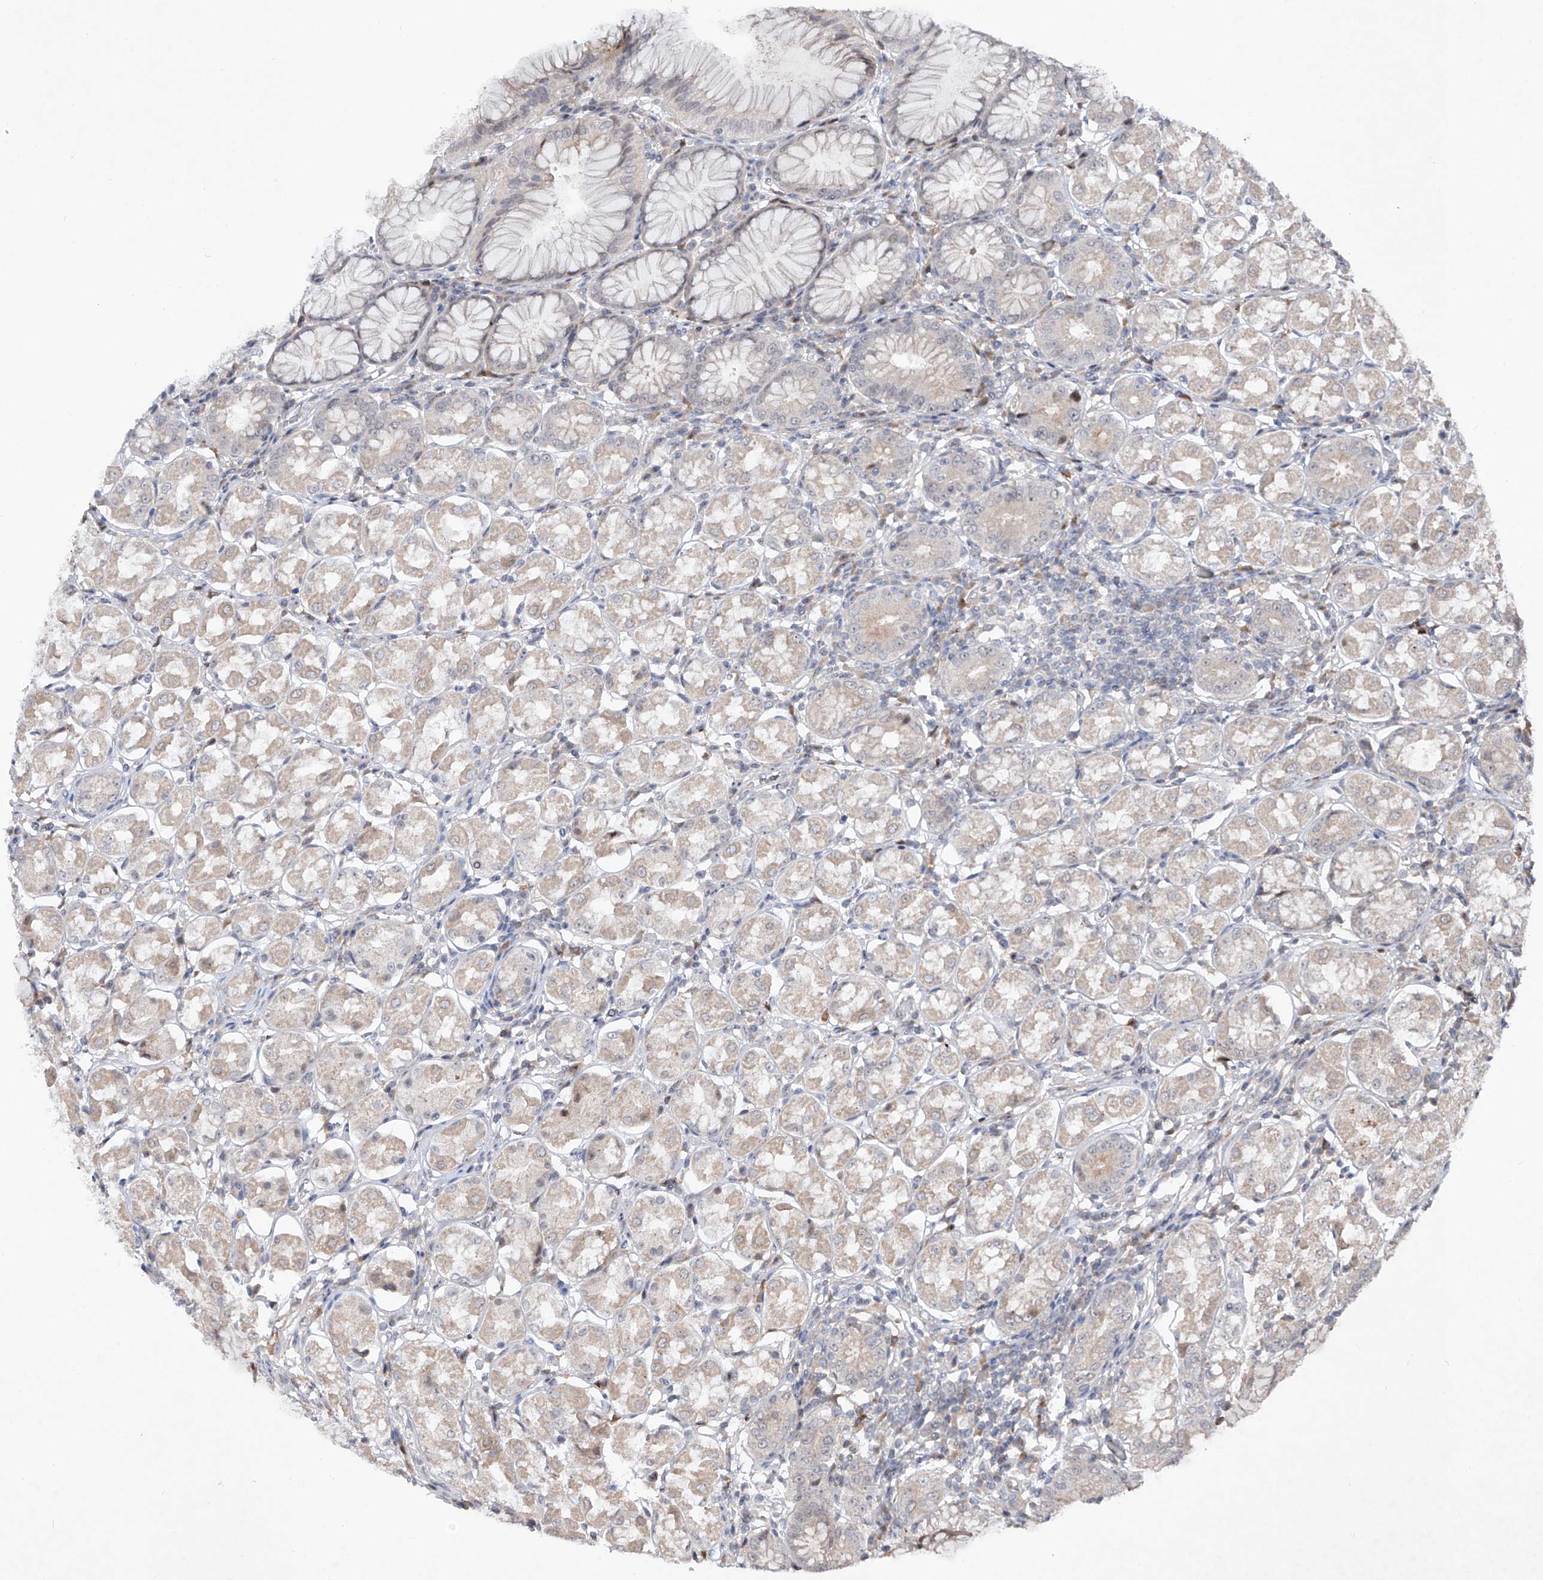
{"staining": {"intensity": "weak", "quantity": "<25%", "location": "cytoplasmic/membranous"}, "tissue": "stomach", "cell_type": "Glandular cells", "image_type": "normal", "snomed": [{"axis": "morphology", "description": "Normal tissue, NOS"}, {"axis": "topography", "description": "Stomach, lower"}], "caption": "An image of stomach stained for a protein reveals no brown staining in glandular cells.", "gene": "FAM135A", "patient": {"sex": "female", "age": 56}}